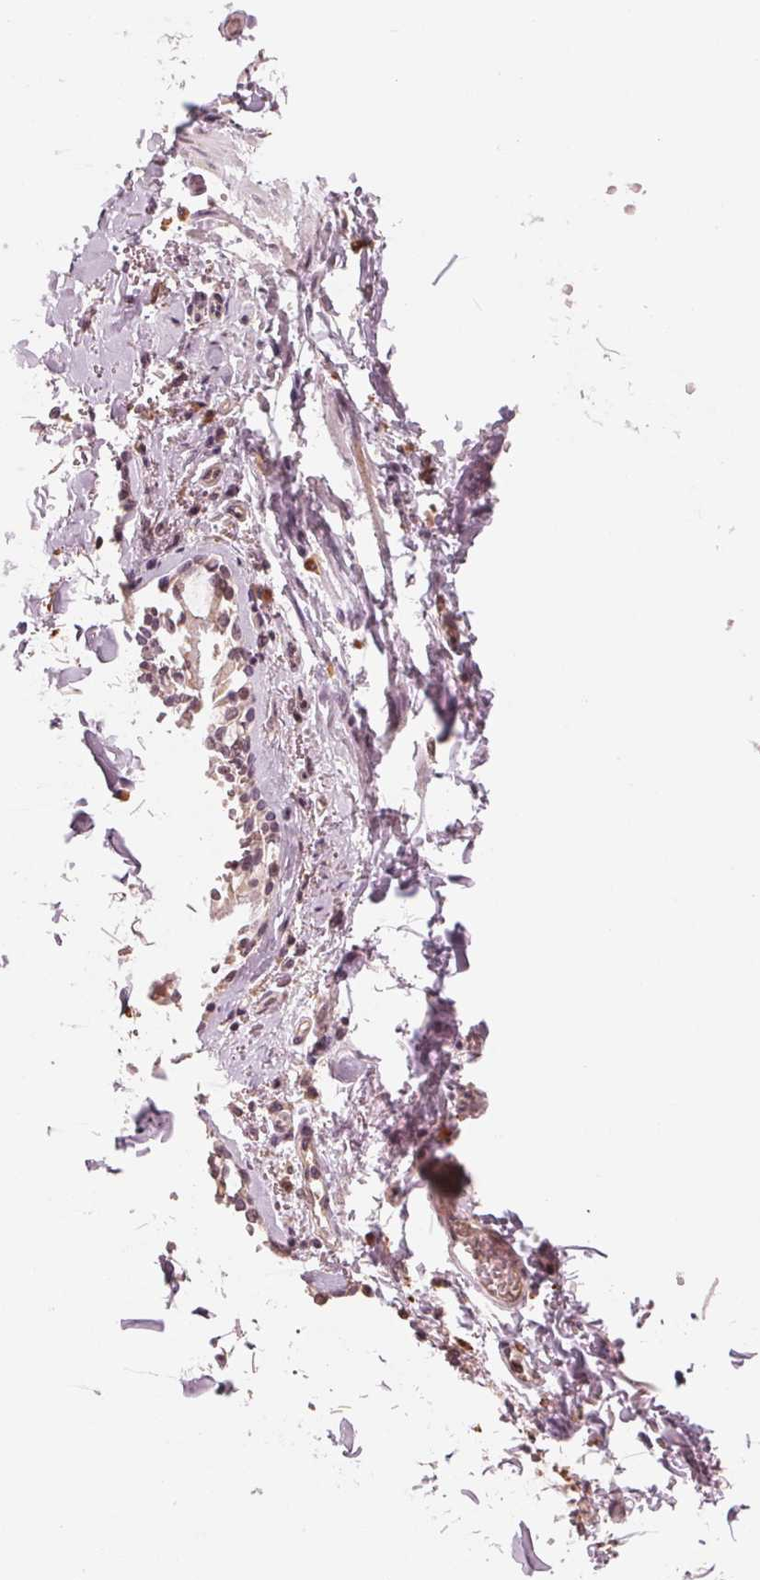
{"staining": {"intensity": "negative", "quantity": "none", "location": "none"}, "tissue": "adipose tissue", "cell_type": "Adipocytes", "image_type": "normal", "snomed": [{"axis": "morphology", "description": "Normal tissue, NOS"}, {"axis": "topography", "description": "Cartilage tissue"}, {"axis": "topography", "description": "Bronchus"}, {"axis": "topography", "description": "Peripheral nerve tissue"}], "caption": "This is an immunohistochemistry photomicrograph of unremarkable human adipose tissue. There is no positivity in adipocytes.", "gene": "IL9R", "patient": {"sex": "male", "age": 67}}